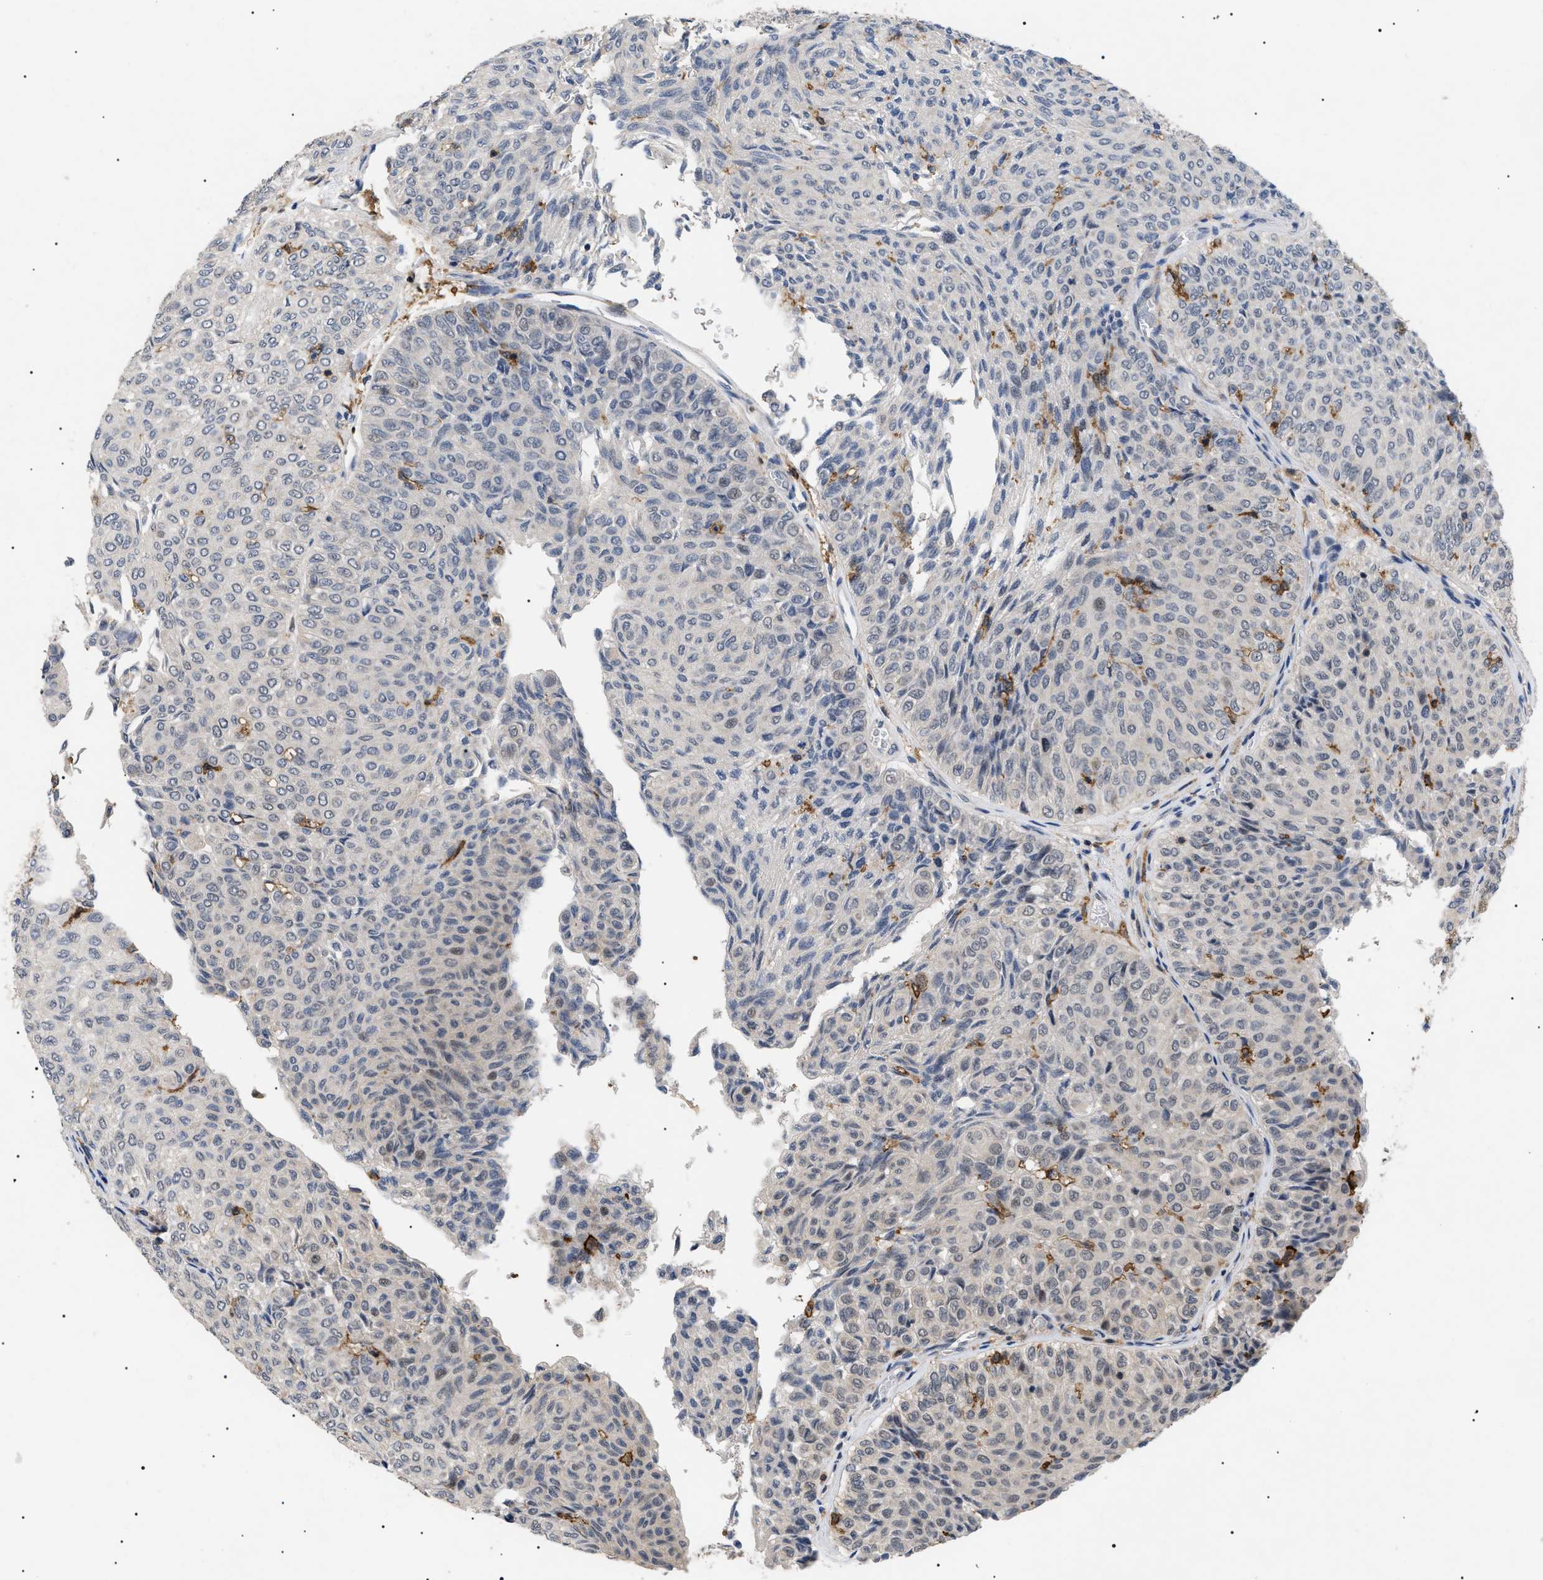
{"staining": {"intensity": "negative", "quantity": "none", "location": "none"}, "tissue": "urothelial cancer", "cell_type": "Tumor cells", "image_type": "cancer", "snomed": [{"axis": "morphology", "description": "Urothelial carcinoma, Low grade"}, {"axis": "topography", "description": "Urinary bladder"}], "caption": "Low-grade urothelial carcinoma was stained to show a protein in brown. There is no significant staining in tumor cells.", "gene": "CD300A", "patient": {"sex": "male", "age": 78}}